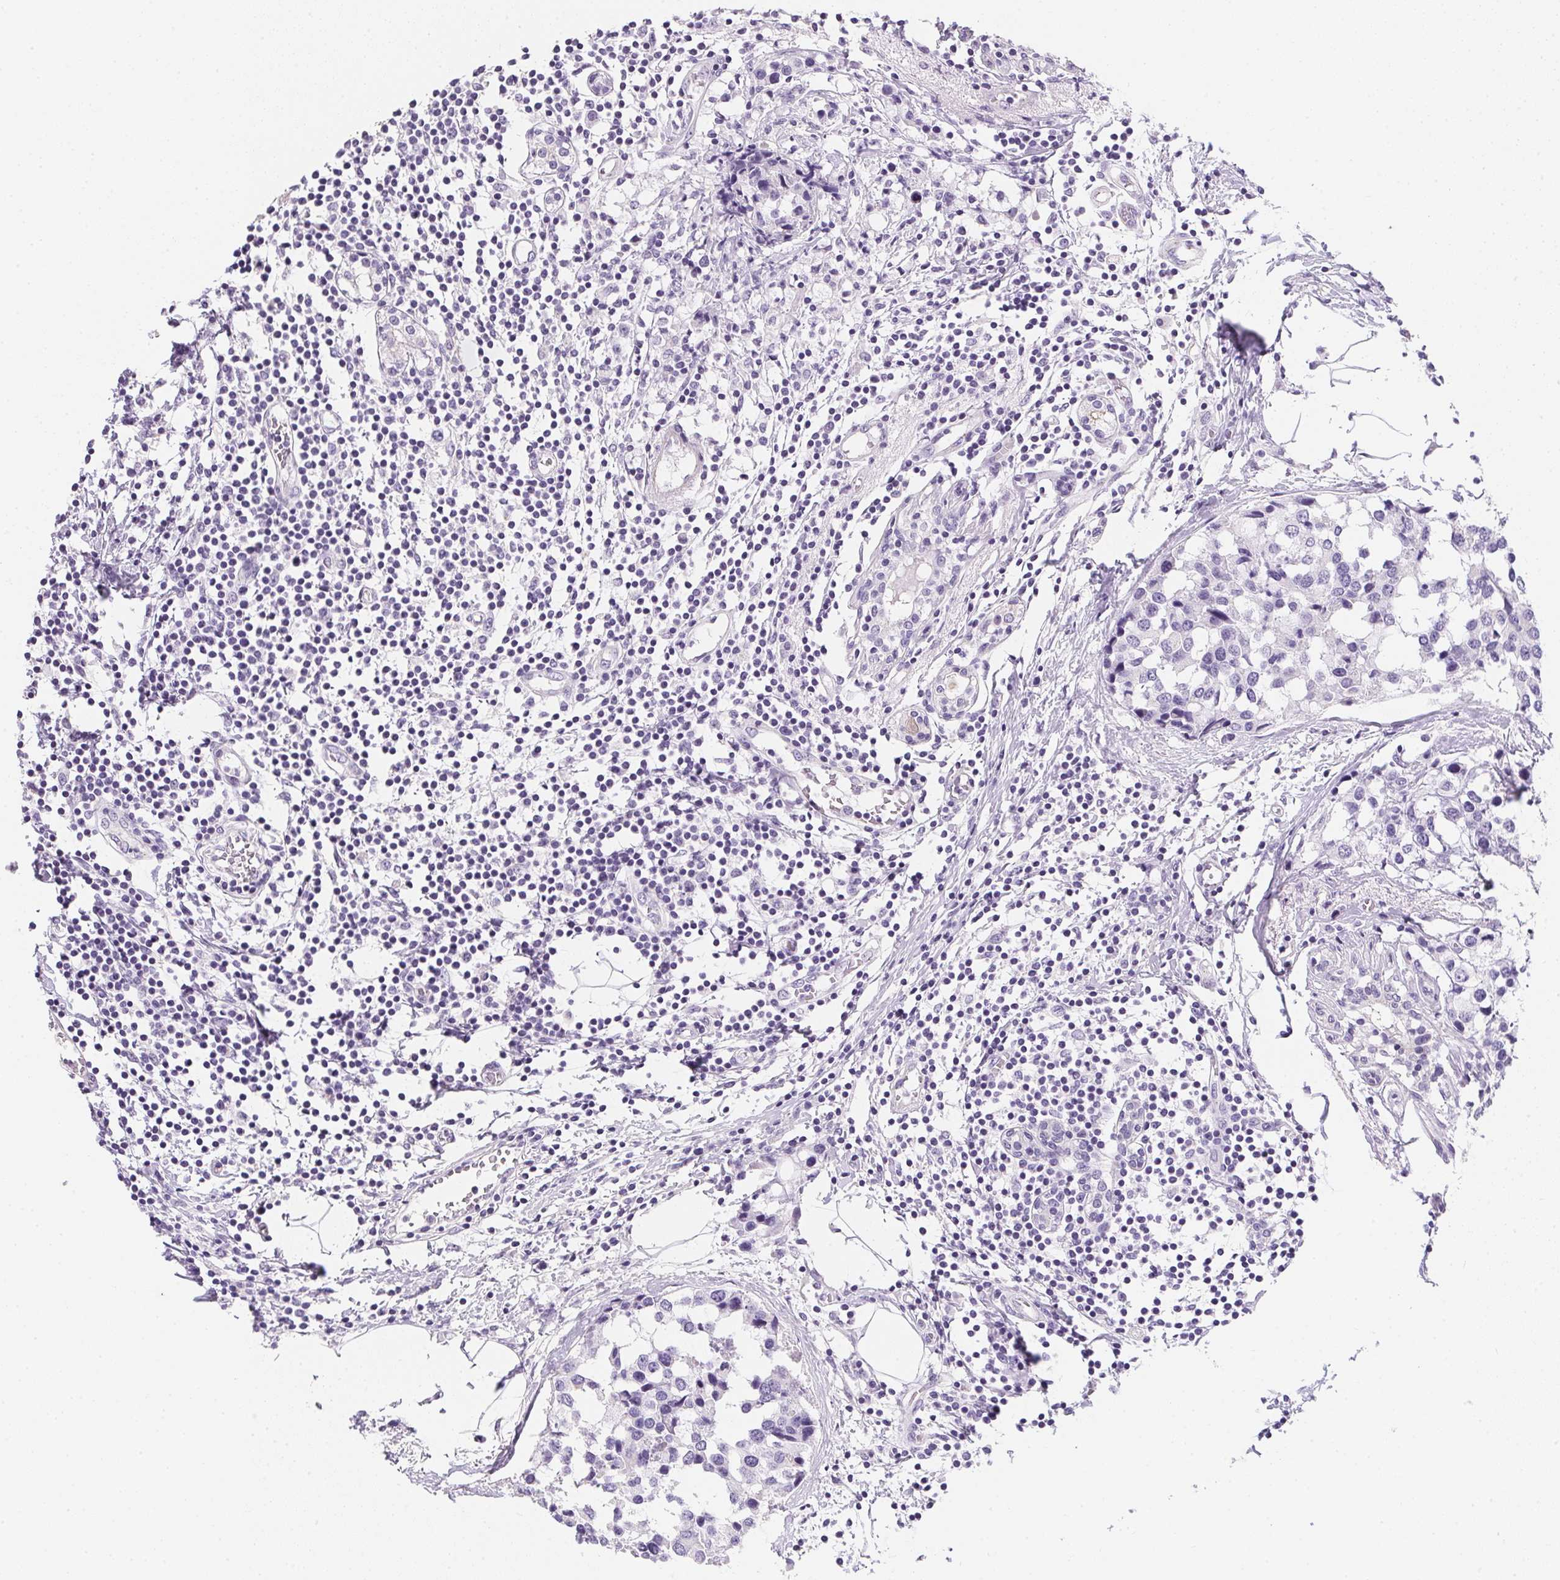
{"staining": {"intensity": "negative", "quantity": "none", "location": "none"}, "tissue": "breast cancer", "cell_type": "Tumor cells", "image_type": "cancer", "snomed": [{"axis": "morphology", "description": "Lobular carcinoma"}, {"axis": "topography", "description": "Breast"}], "caption": "A micrograph of human lobular carcinoma (breast) is negative for staining in tumor cells.", "gene": "AQP5", "patient": {"sex": "female", "age": 59}}